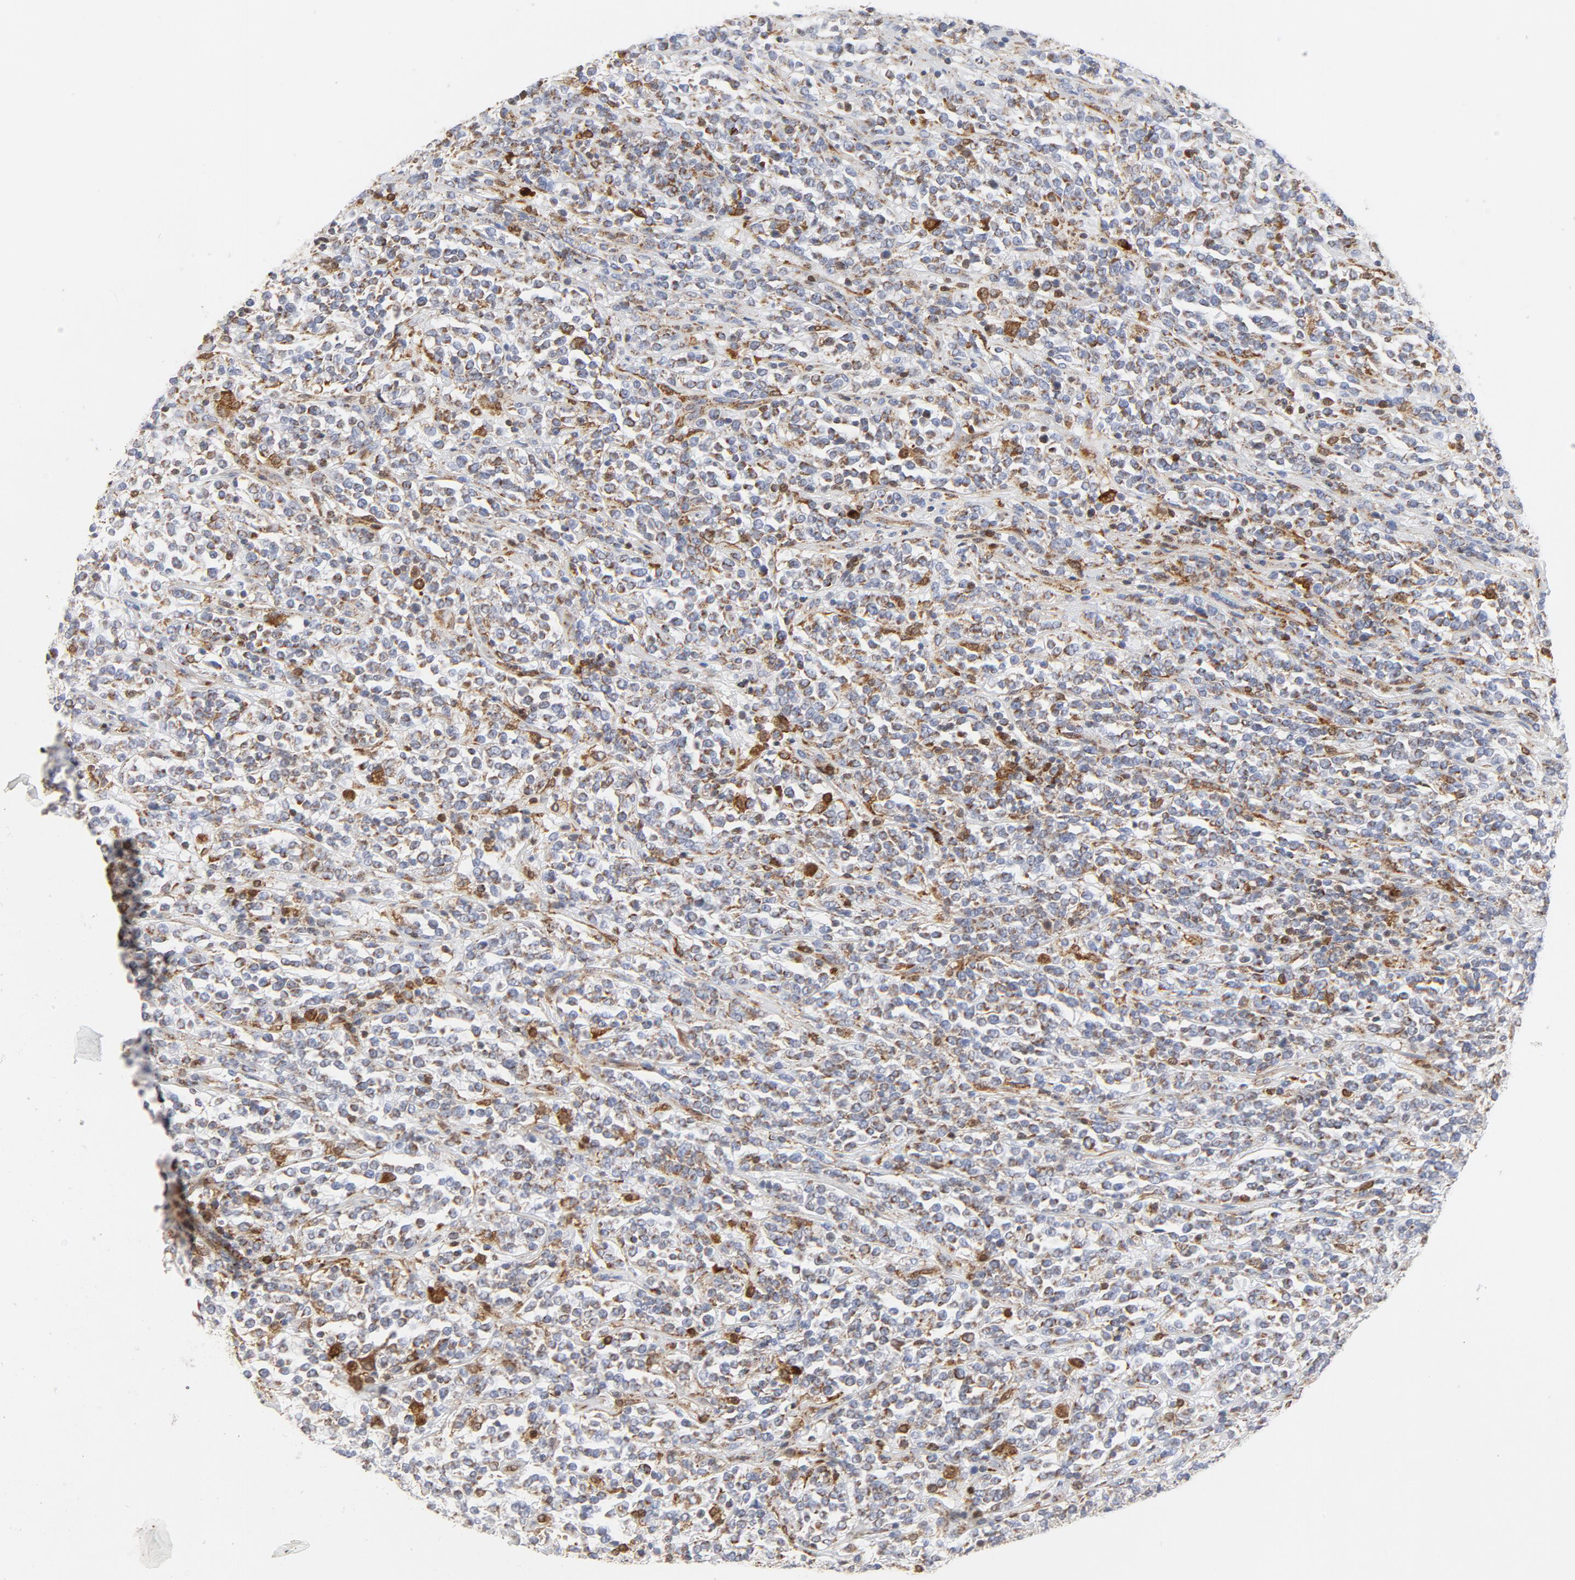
{"staining": {"intensity": "moderate", "quantity": "25%-75%", "location": "cytoplasmic/membranous"}, "tissue": "lymphoma", "cell_type": "Tumor cells", "image_type": "cancer", "snomed": [{"axis": "morphology", "description": "Malignant lymphoma, non-Hodgkin's type, High grade"}, {"axis": "topography", "description": "Soft tissue"}], "caption": "Immunohistochemical staining of high-grade malignant lymphoma, non-Hodgkin's type demonstrates medium levels of moderate cytoplasmic/membranous staining in about 25%-75% of tumor cells.", "gene": "CYCS", "patient": {"sex": "male", "age": 18}}